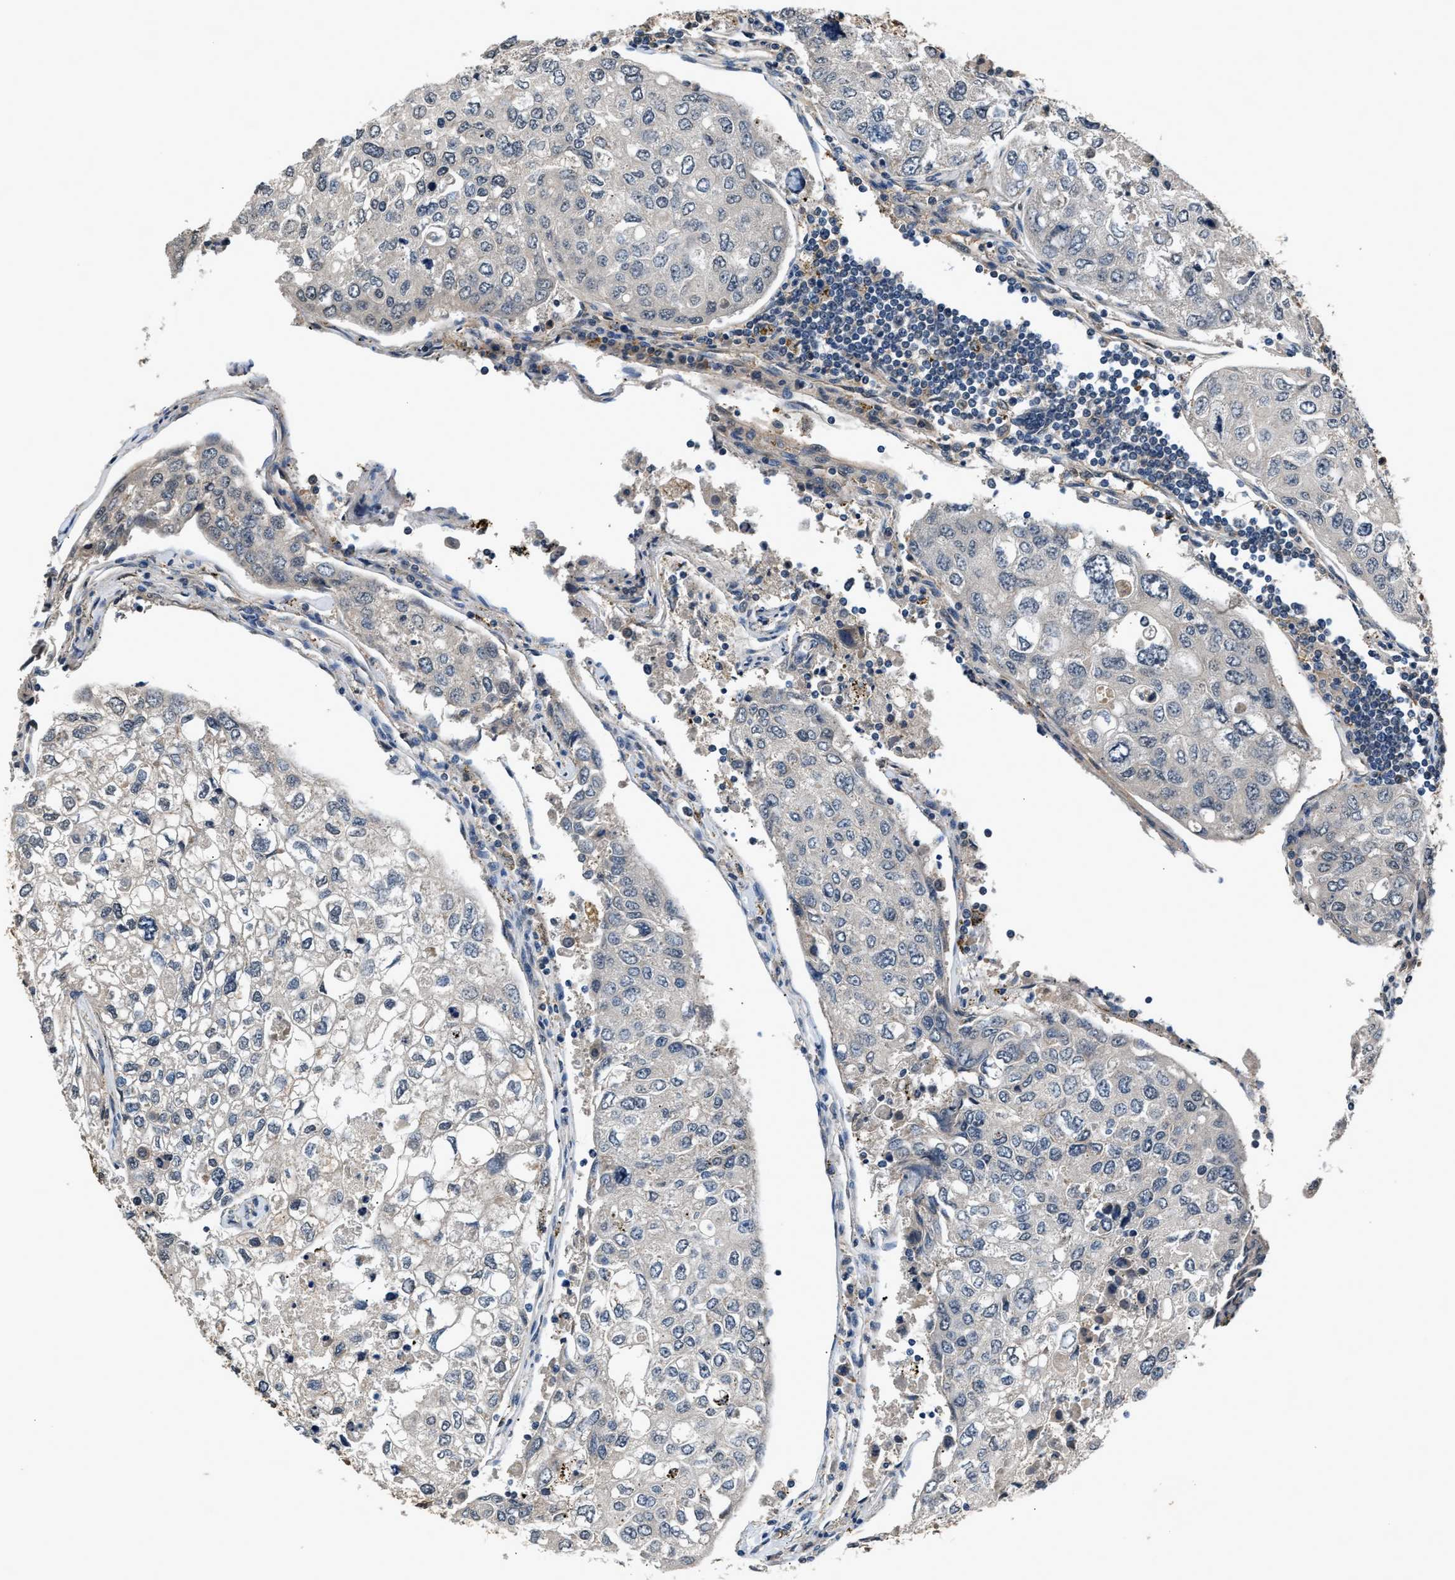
{"staining": {"intensity": "negative", "quantity": "none", "location": "none"}, "tissue": "urothelial cancer", "cell_type": "Tumor cells", "image_type": "cancer", "snomed": [{"axis": "morphology", "description": "Urothelial carcinoma, High grade"}, {"axis": "topography", "description": "Lymph node"}, {"axis": "topography", "description": "Urinary bladder"}], "caption": "Tumor cells show no significant protein staining in high-grade urothelial carcinoma. The staining was performed using DAB (3,3'-diaminobenzidine) to visualize the protein expression in brown, while the nuclei were stained in blue with hematoxylin (Magnification: 20x).", "gene": "TP53I3", "patient": {"sex": "male", "age": 51}}